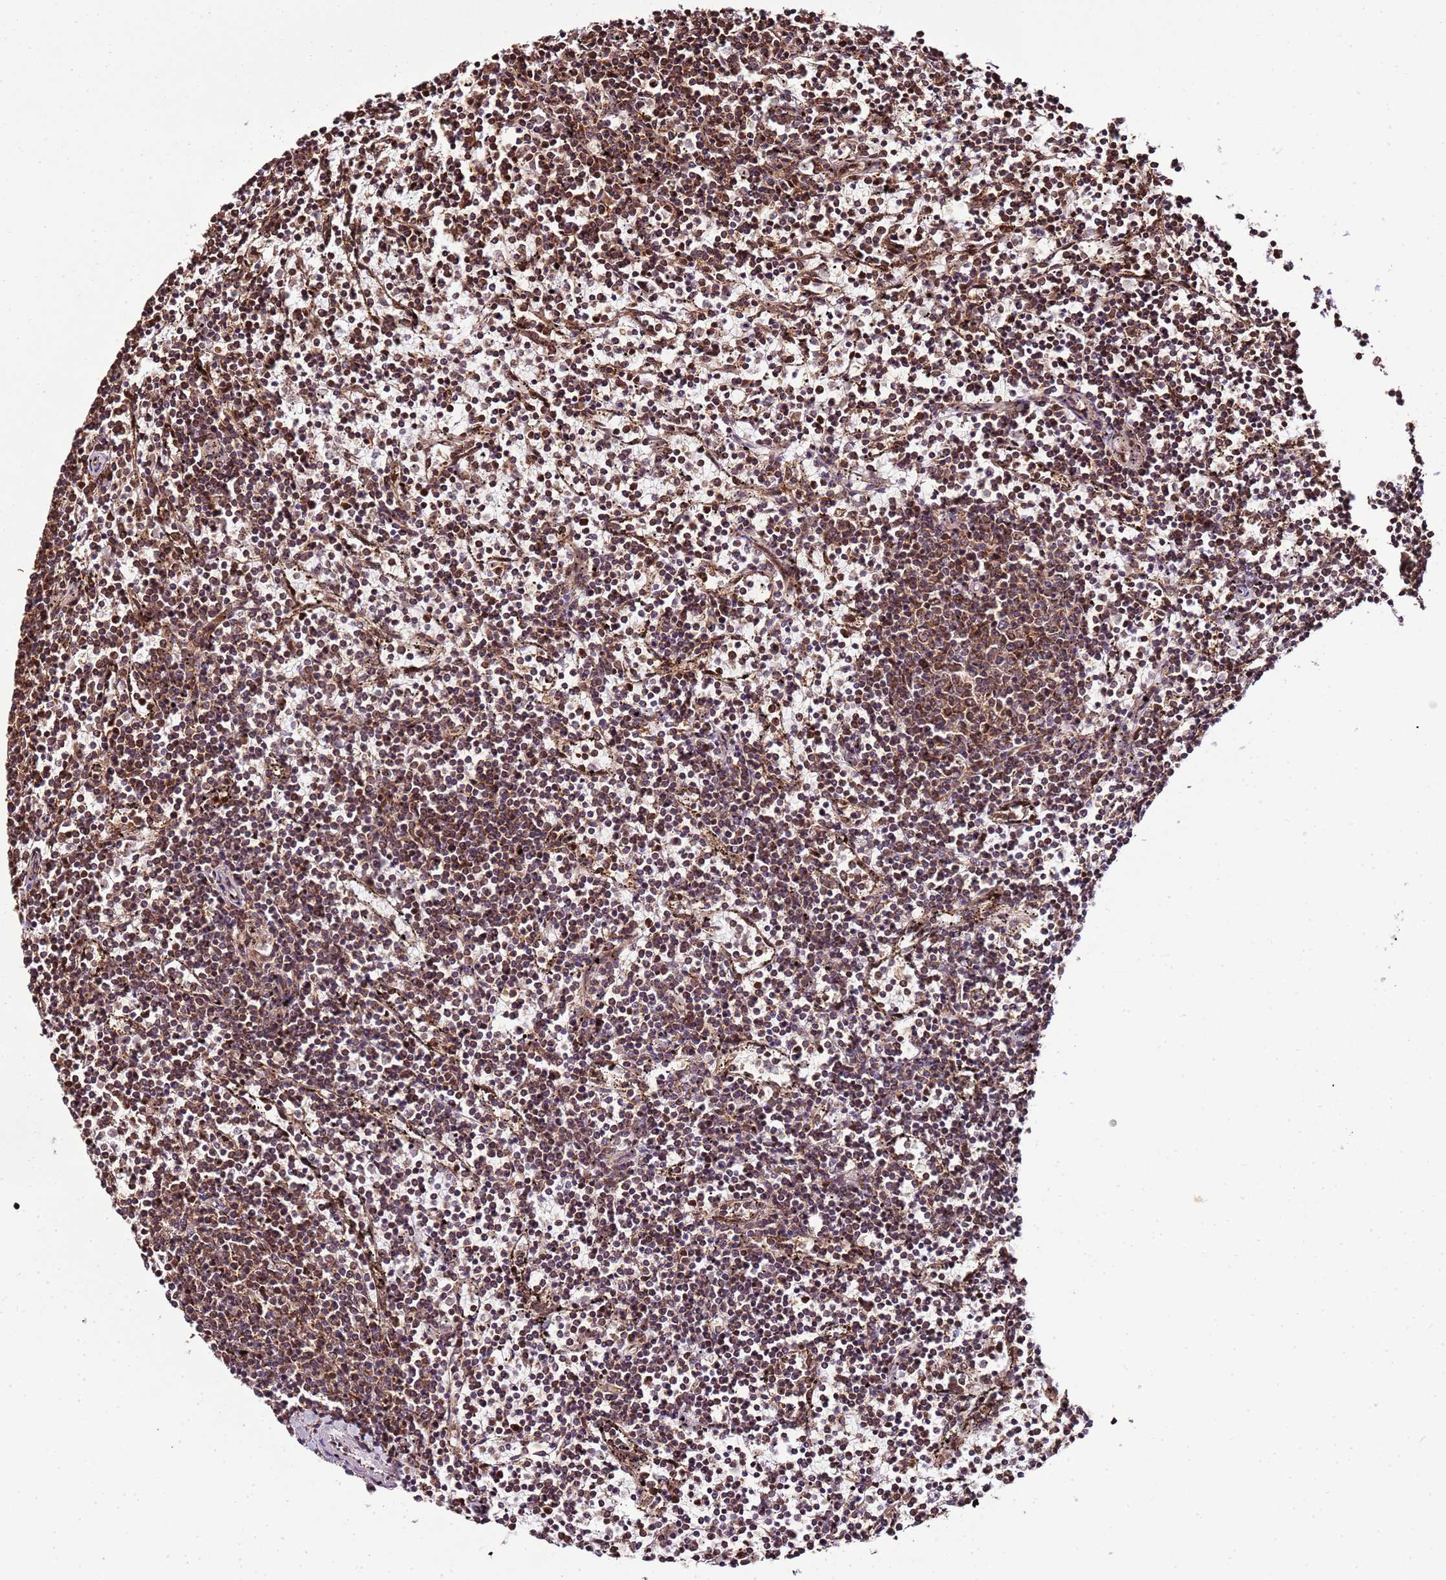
{"staining": {"intensity": "moderate", "quantity": "25%-75%", "location": "nuclear"}, "tissue": "lymphoma", "cell_type": "Tumor cells", "image_type": "cancer", "snomed": [{"axis": "morphology", "description": "Malignant lymphoma, non-Hodgkin's type, Low grade"}, {"axis": "topography", "description": "Spleen"}], "caption": "Lymphoma was stained to show a protein in brown. There is medium levels of moderate nuclear expression in approximately 25%-75% of tumor cells.", "gene": "PEX14", "patient": {"sex": "female", "age": 50}}